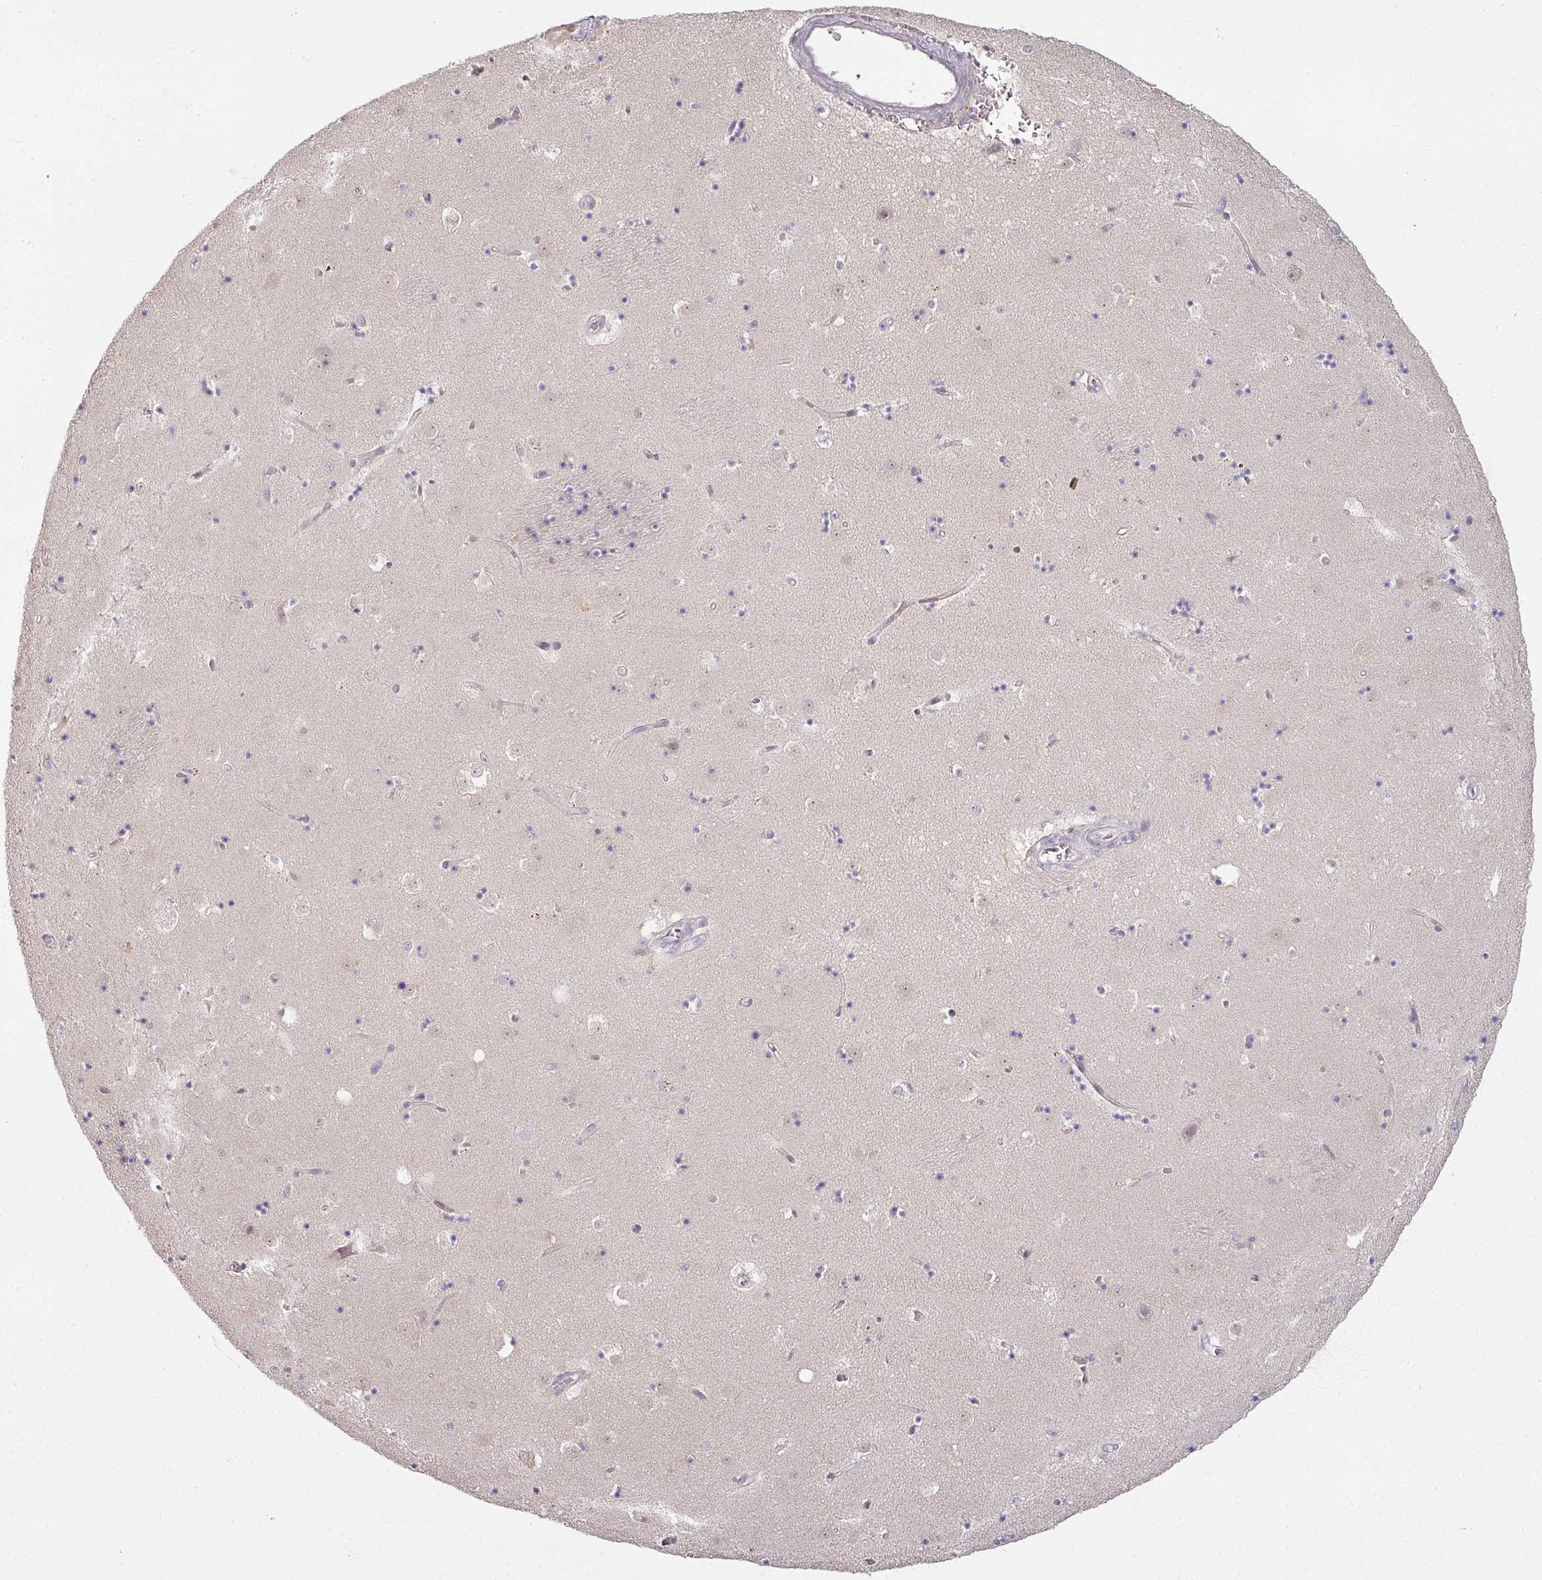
{"staining": {"intensity": "negative", "quantity": "none", "location": "none"}, "tissue": "caudate", "cell_type": "Glial cells", "image_type": "normal", "snomed": [{"axis": "morphology", "description": "Normal tissue, NOS"}, {"axis": "topography", "description": "Lateral ventricle wall"}], "caption": "This micrograph is of benign caudate stained with immunohistochemistry (IHC) to label a protein in brown with the nuclei are counter-stained blue. There is no staining in glial cells.", "gene": "MYMK", "patient": {"sex": "male", "age": 58}}